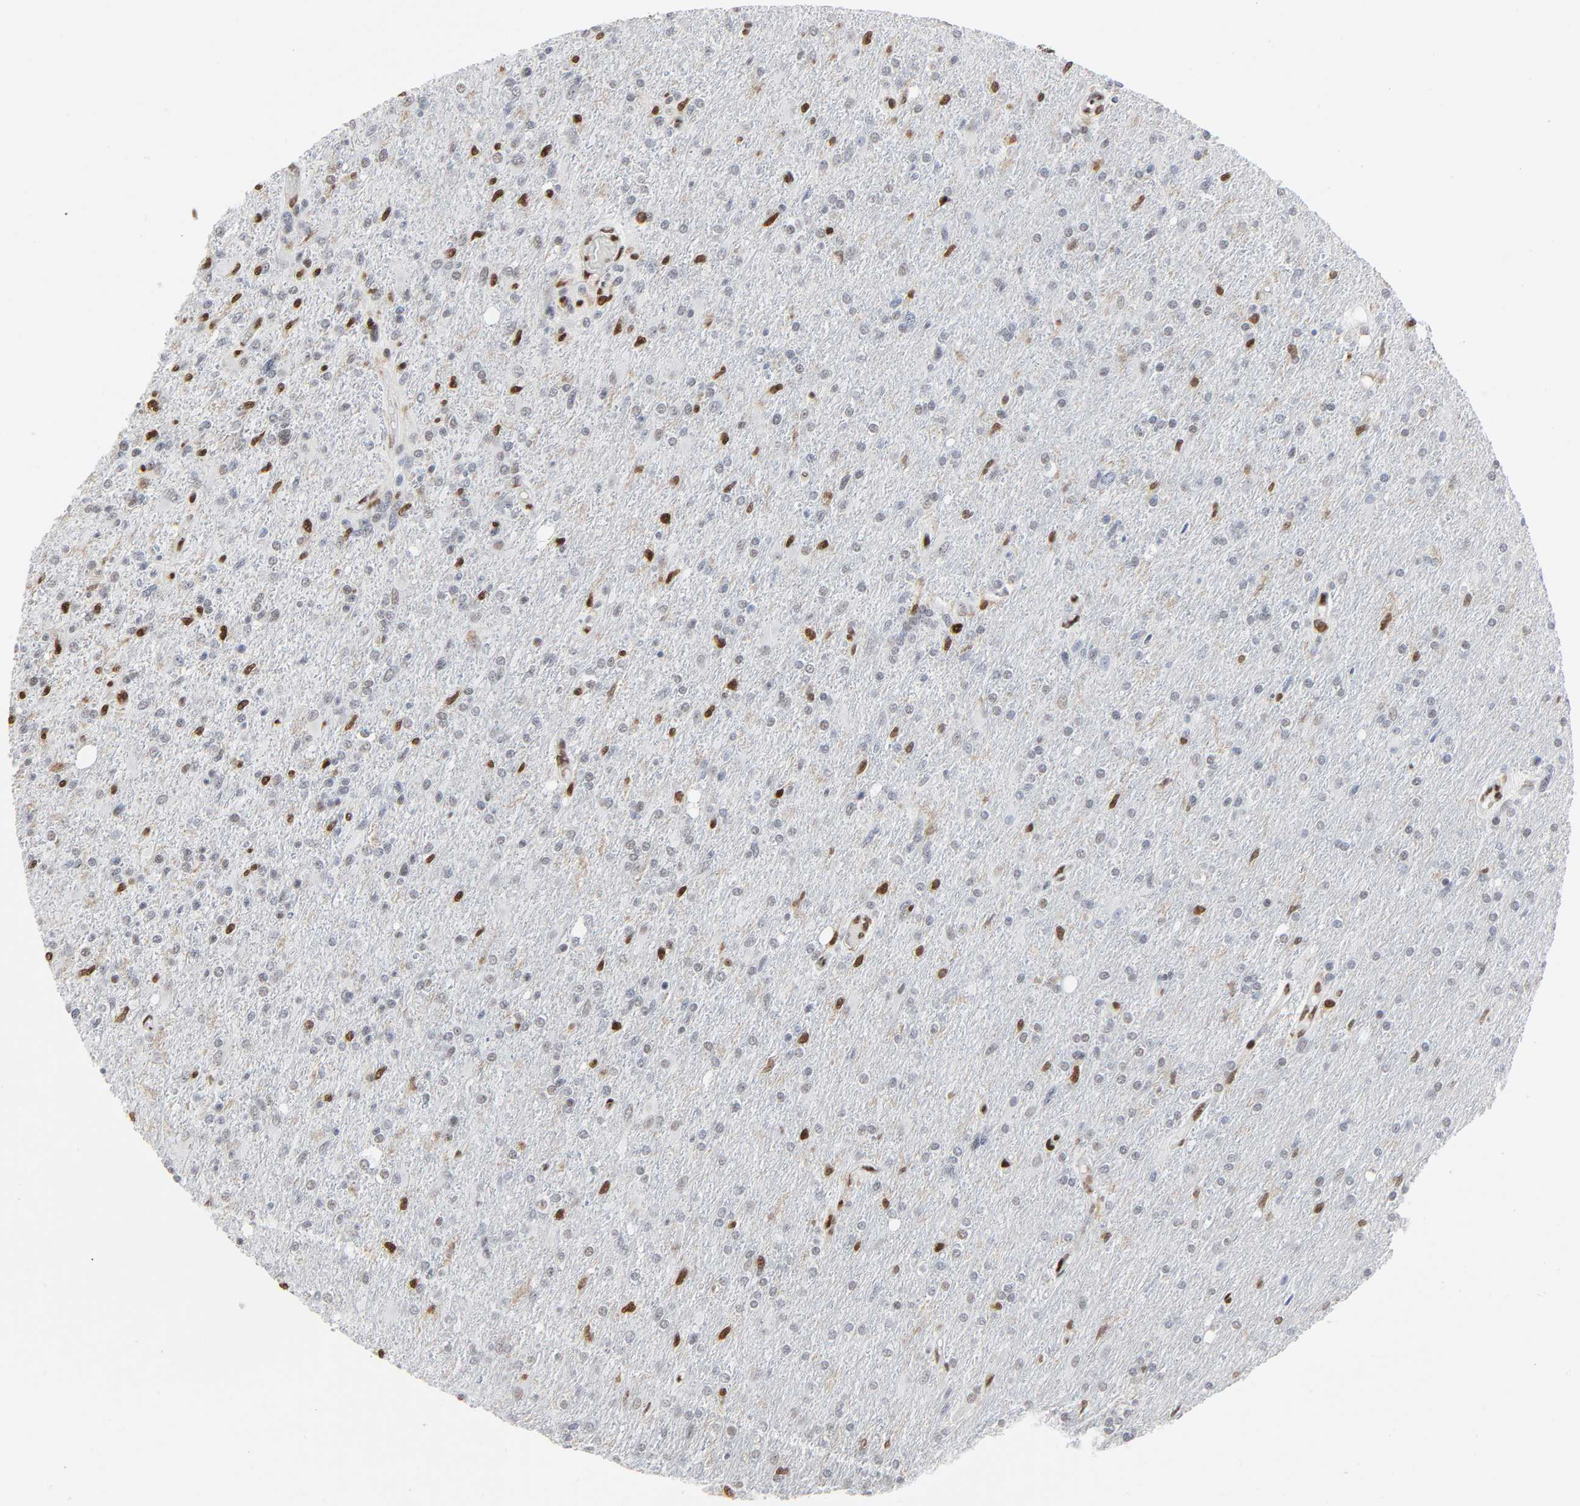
{"staining": {"intensity": "strong", "quantity": "25%-75%", "location": "nuclear"}, "tissue": "glioma", "cell_type": "Tumor cells", "image_type": "cancer", "snomed": [{"axis": "morphology", "description": "Glioma, malignant, High grade"}, {"axis": "topography", "description": "Cerebral cortex"}], "caption": "Immunohistochemical staining of human malignant glioma (high-grade) demonstrates strong nuclear protein staining in approximately 25%-75% of tumor cells.", "gene": "WAS", "patient": {"sex": "male", "age": 76}}